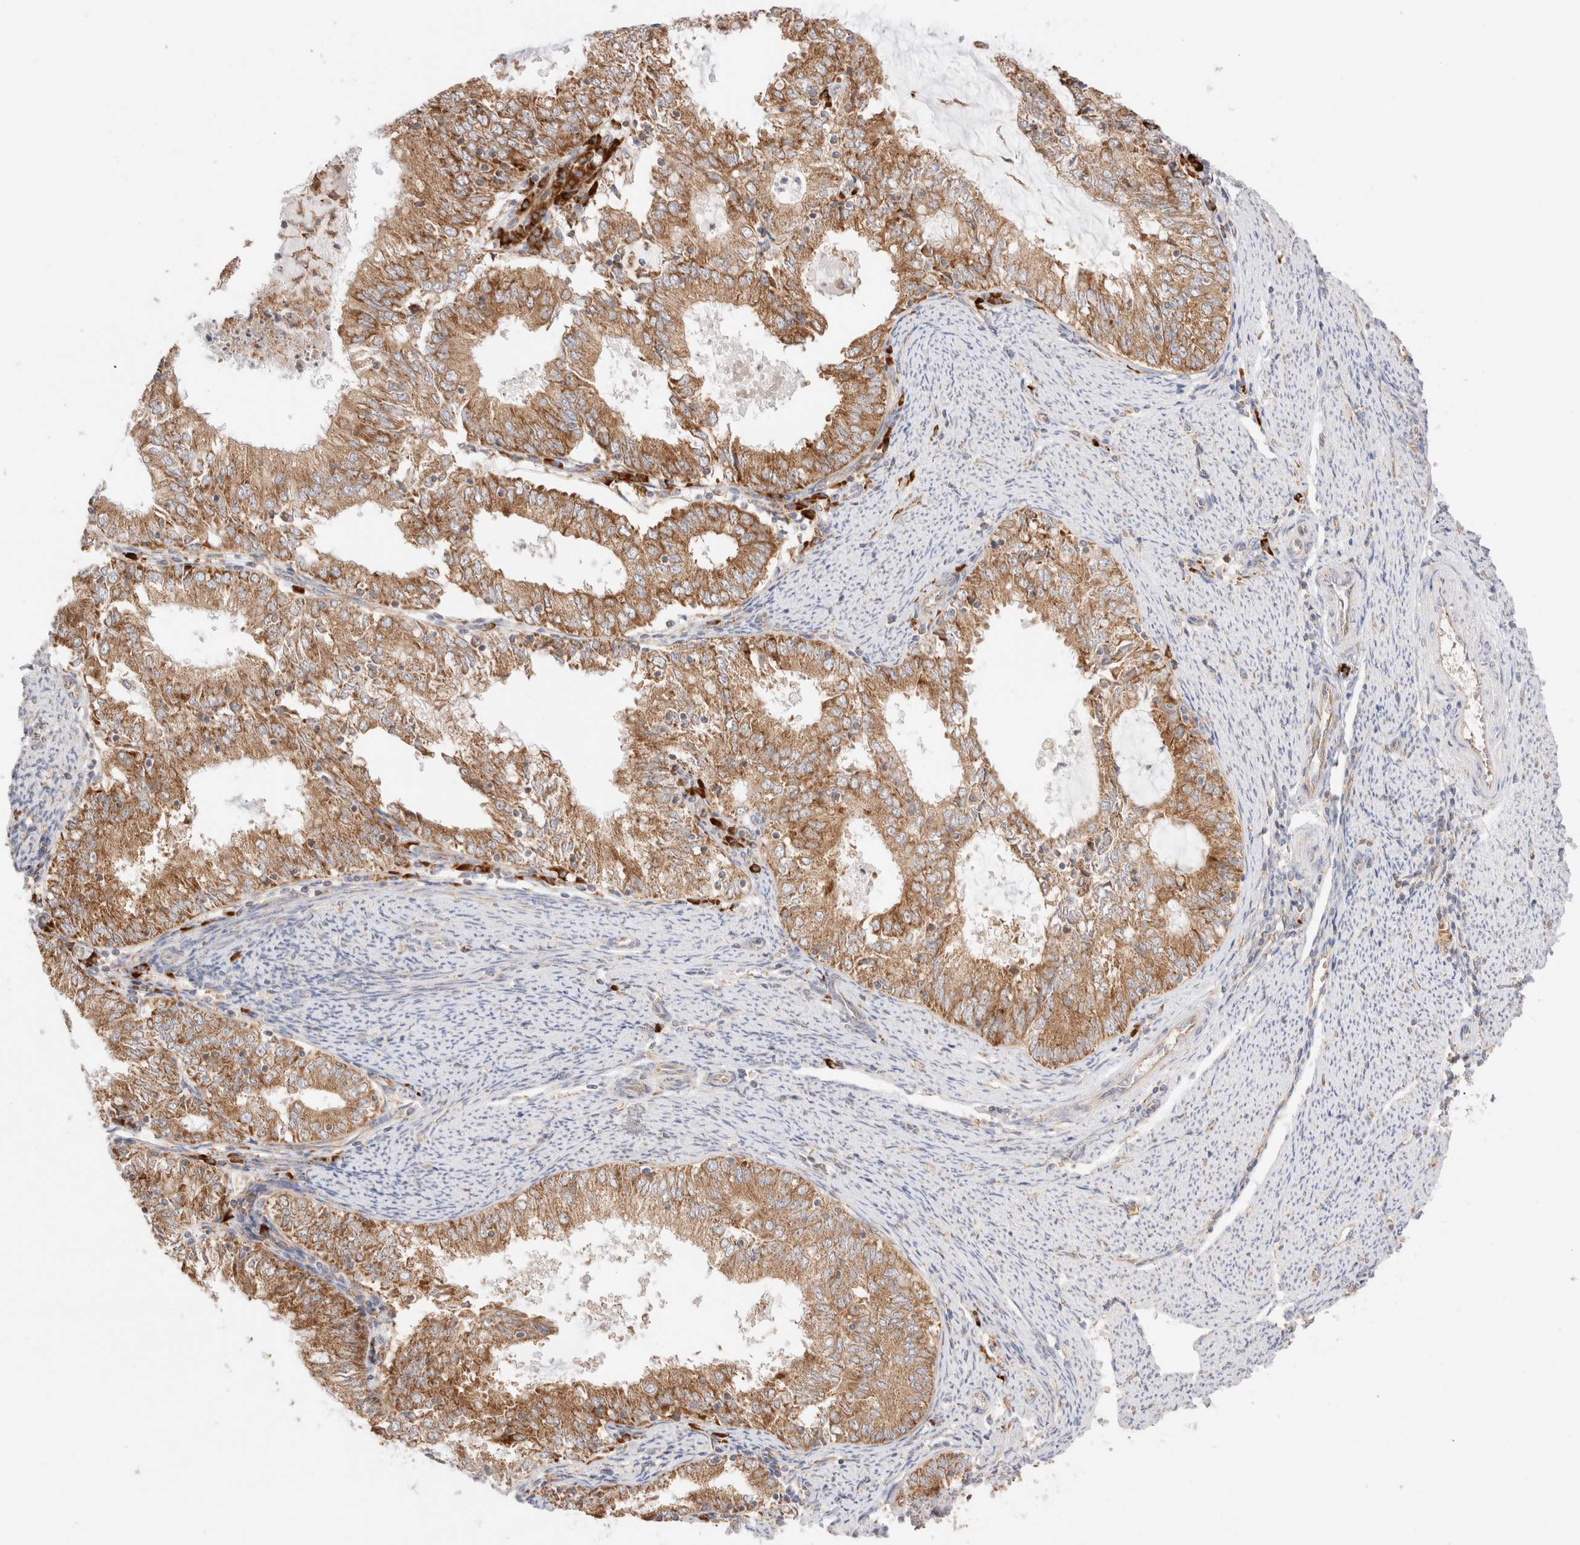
{"staining": {"intensity": "moderate", "quantity": ">75%", "location": "cytoplasmic/membranous"}, "tissue": "endometrial cancer", "cell_type": "Tumor cells", "image_type": "cancer", "snomed": [{"axis": "morphology", "description": "Adenocarcinoma, NOS"}, {"axis": "topography", "description": "Endometrium"}], "caption": "This is an image of IHC staining of endometrial adenocarcinoma, which shows moderate staining in the cytoplasmic/membranous of tumor cells.", "gene": "UTS2B", "patient": {"sex": "female", "age": 57}}